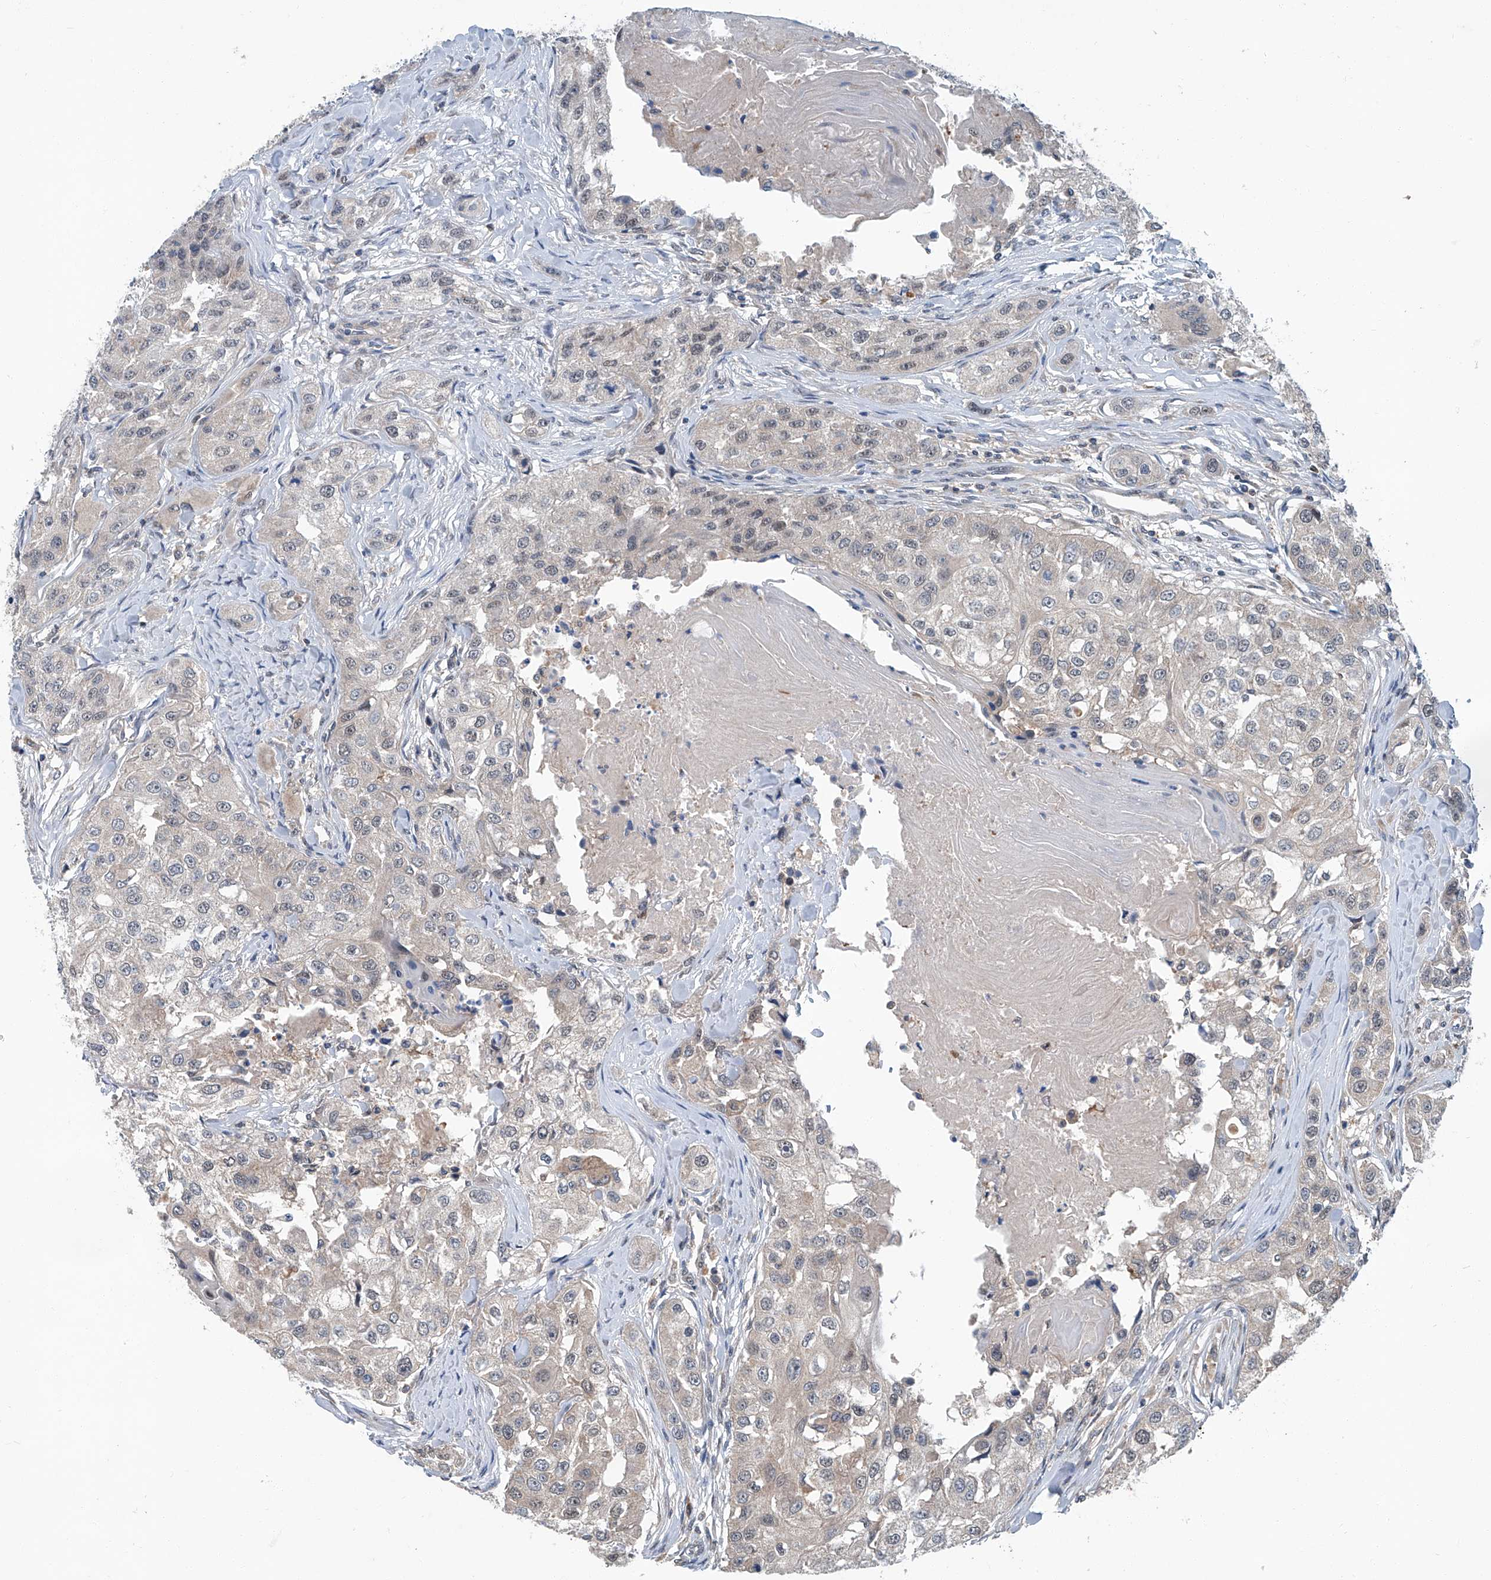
{"staining": {"intensity": "negative", "quantity": "none", "location": "none"}, "tissue": "head and neck cancer", "cell_type": "Tumor cells", "image_type": "cancer", "snomed": [{"axis": "morphology", "description": "Normal tissue, NOS"}, {"axis": "morphology", "description": "Squamous cell carcinoma, NOS"}, {"axis": "topography", "description": "Skeletal muscle"}, {"axis": "topography", "description": "Head-Neck"}], "caption": "The immunohistochemistry (IHC) histopathology image has no significant staining in tumor cells of head and neck squamous cell carcinoma tissue. (Immunohistochemistry, brightfield microscopy, high magnification).", "gene": "CLK1", "patient": {"sex": "male", "age": 51}}